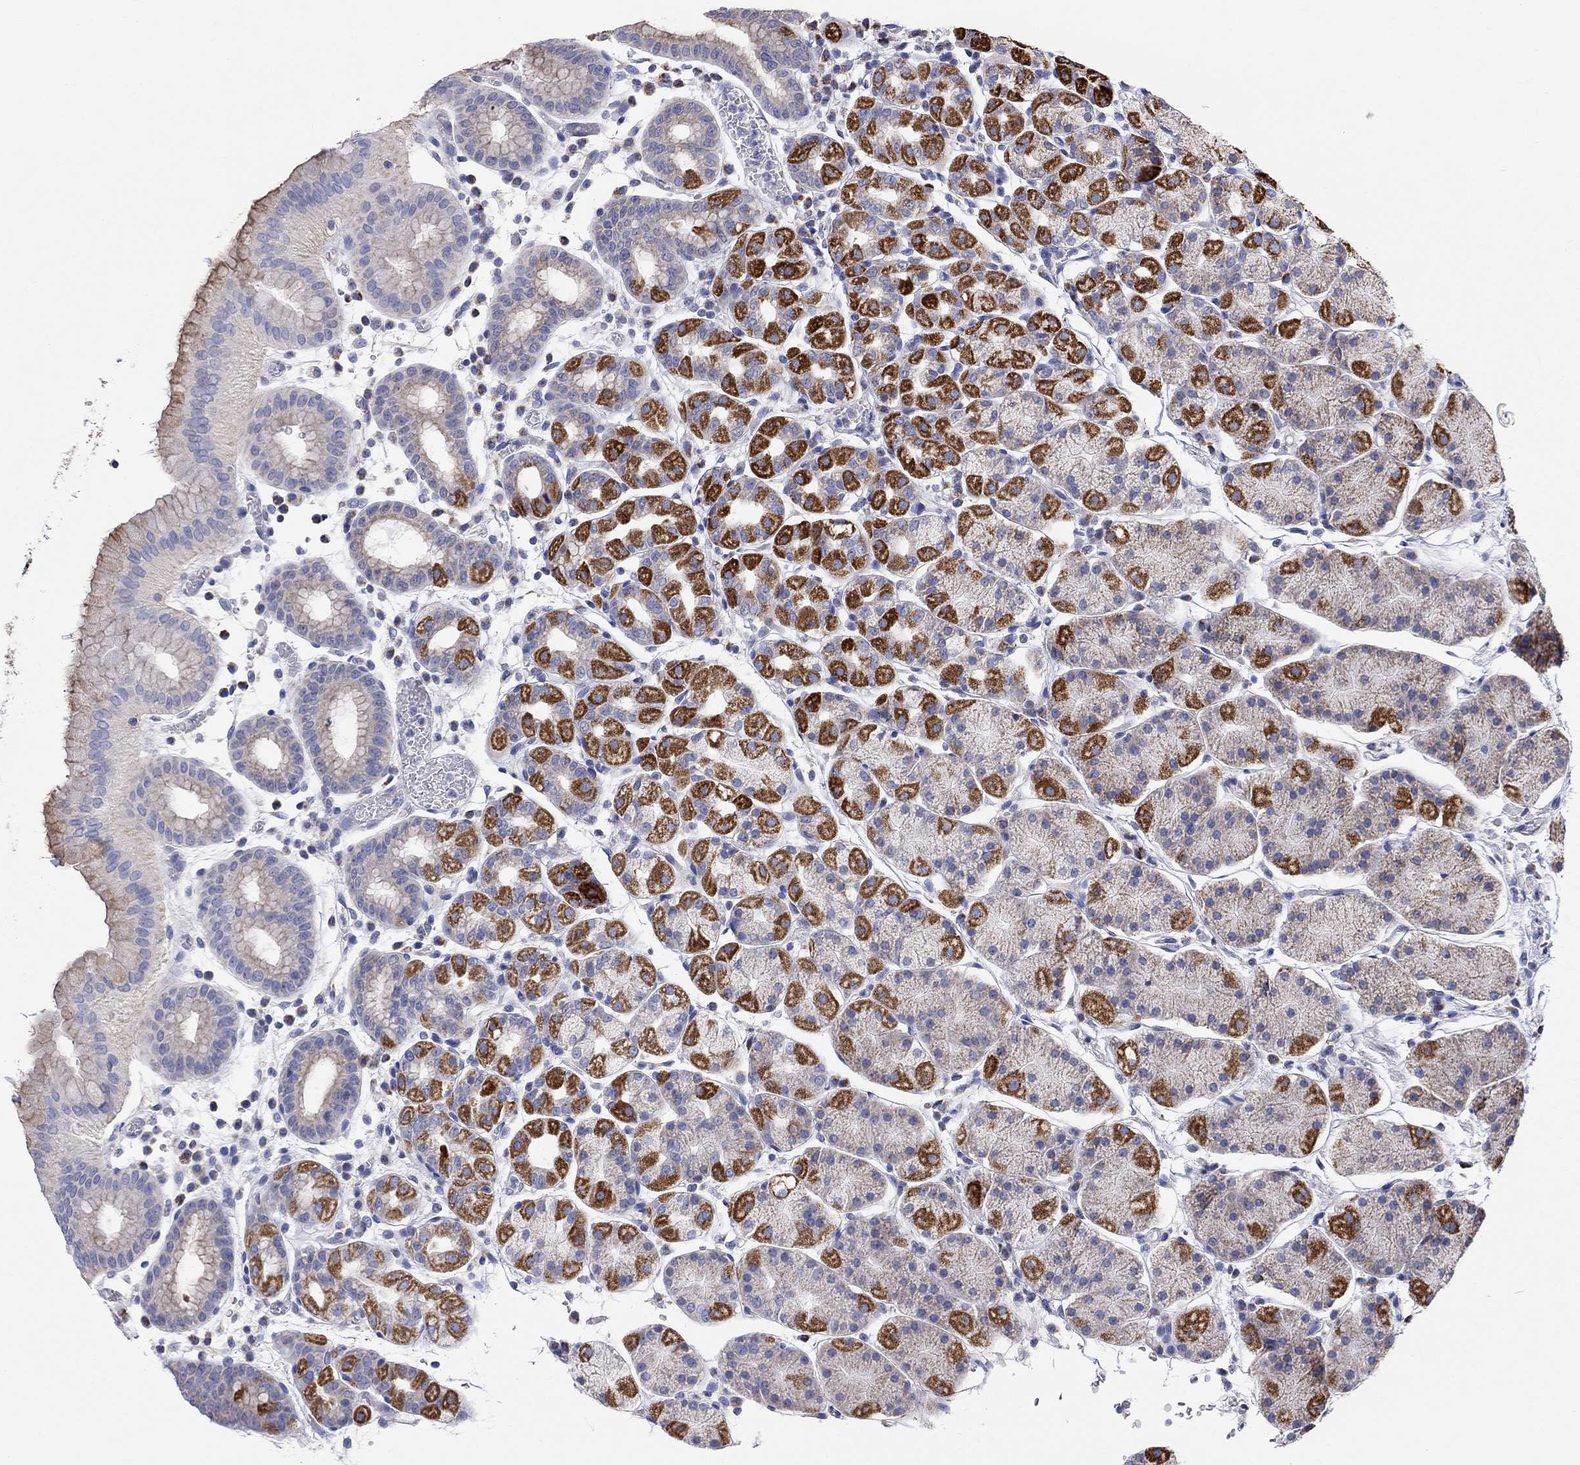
{"staining": {"intensity": "strong", "quantity": "25%-75%", "location": "cytoplasmic/membranous"}, "tissue": "stomach", "cell_type": "Glandular cells", "image_type": "normal", "snomed": [{"axis": "morphology", "description": "Normal tissue, NOS"}, {"axis": "topography", "description": "Stomach"}], "caption": "A high amount of strong cytoplasmic/membranous staining is present in approximately 25%-75% of glandular cells in unremarkable stomach. (IHC, brightfield microscopy, high magnification).", "gene": "RCAN1", "patient": {"sex": "male", "age": 54}}